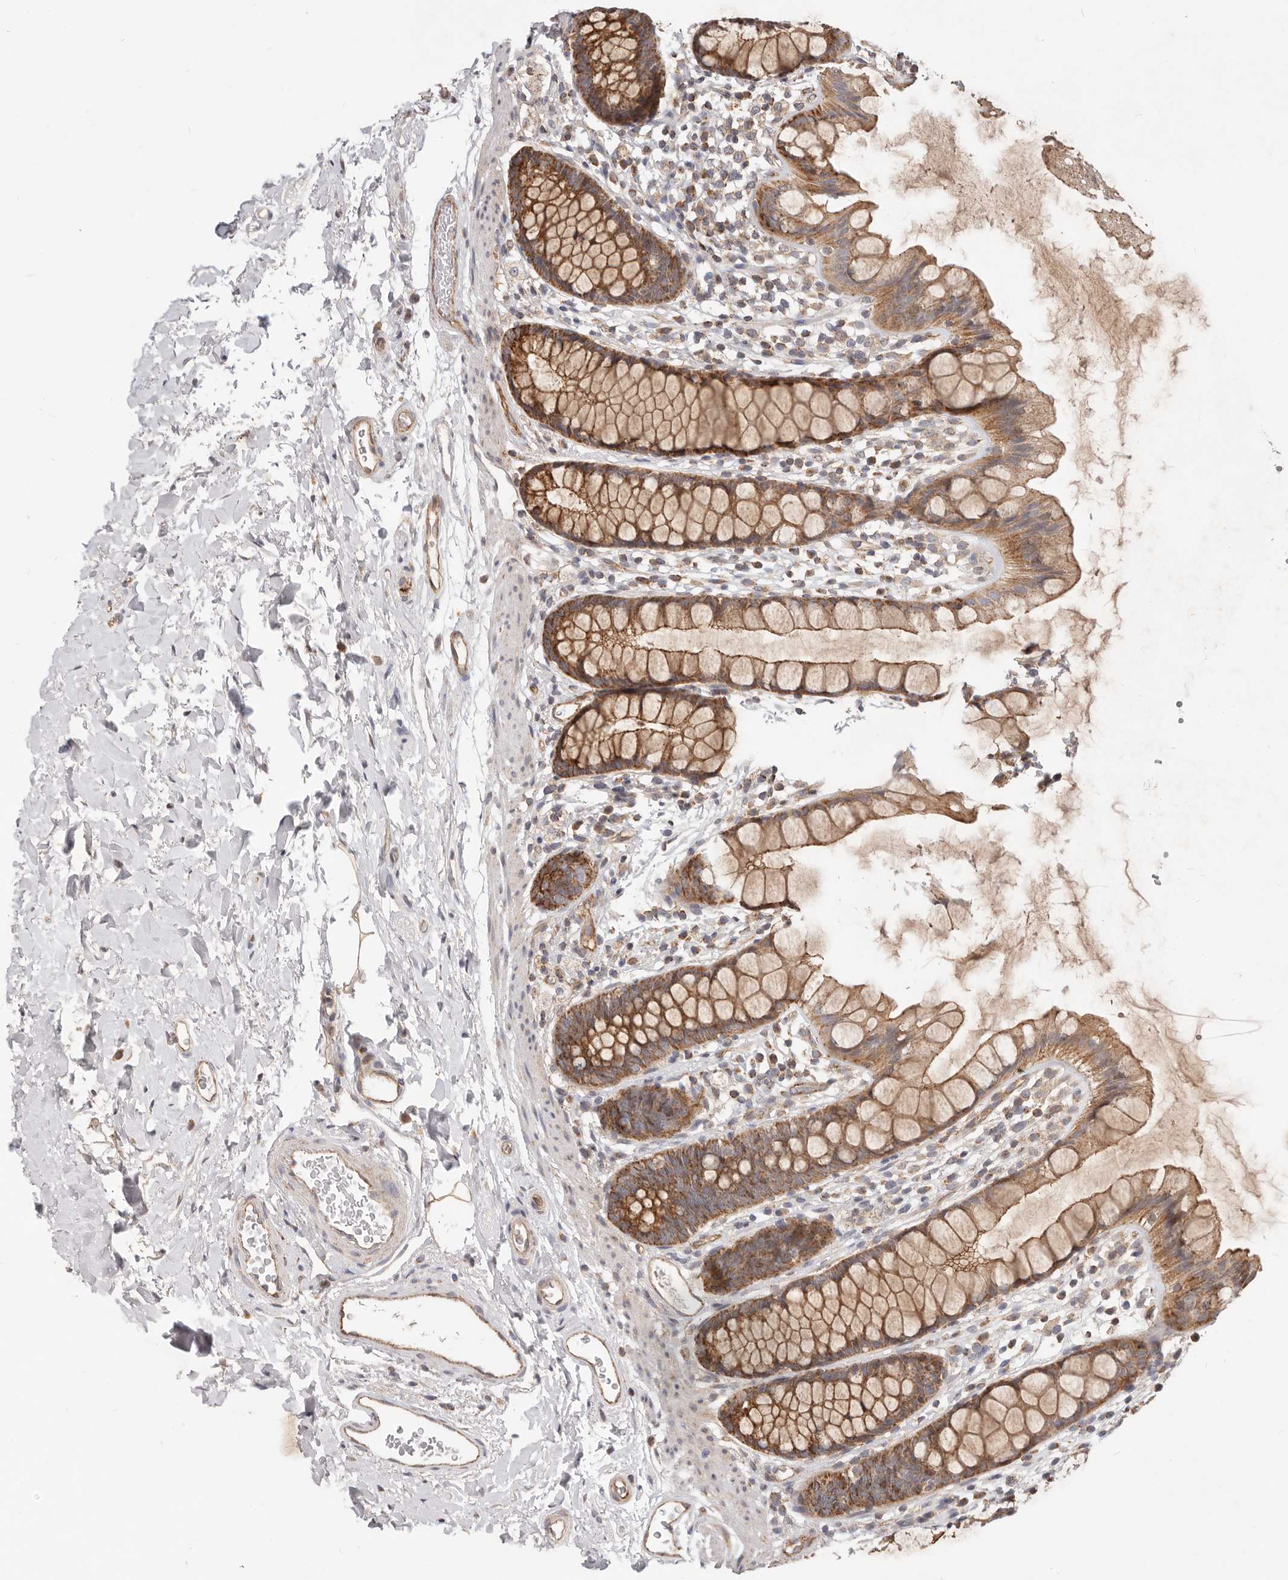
{"staining": {"intensity": "moderate", "quantity": ">75%", "location": "cytoplasmic/membranous"}, "tissue": "rectum", "cell_type": "Glandular cells", "image_type": "normal", "snomed": [{"axis": "morphology", "description": "Normal tissue, NOS"}, {"axis": "topography", "description": "Rectum"}], "caption": "This histopathology image exhibits IHC staining of unremarkable rectum, with medium moderate cytoplasmic/membranous positivity in about >75% of glandular cells.", "gene": "USP49", "patient": {"sex": "female", "age": 65}}